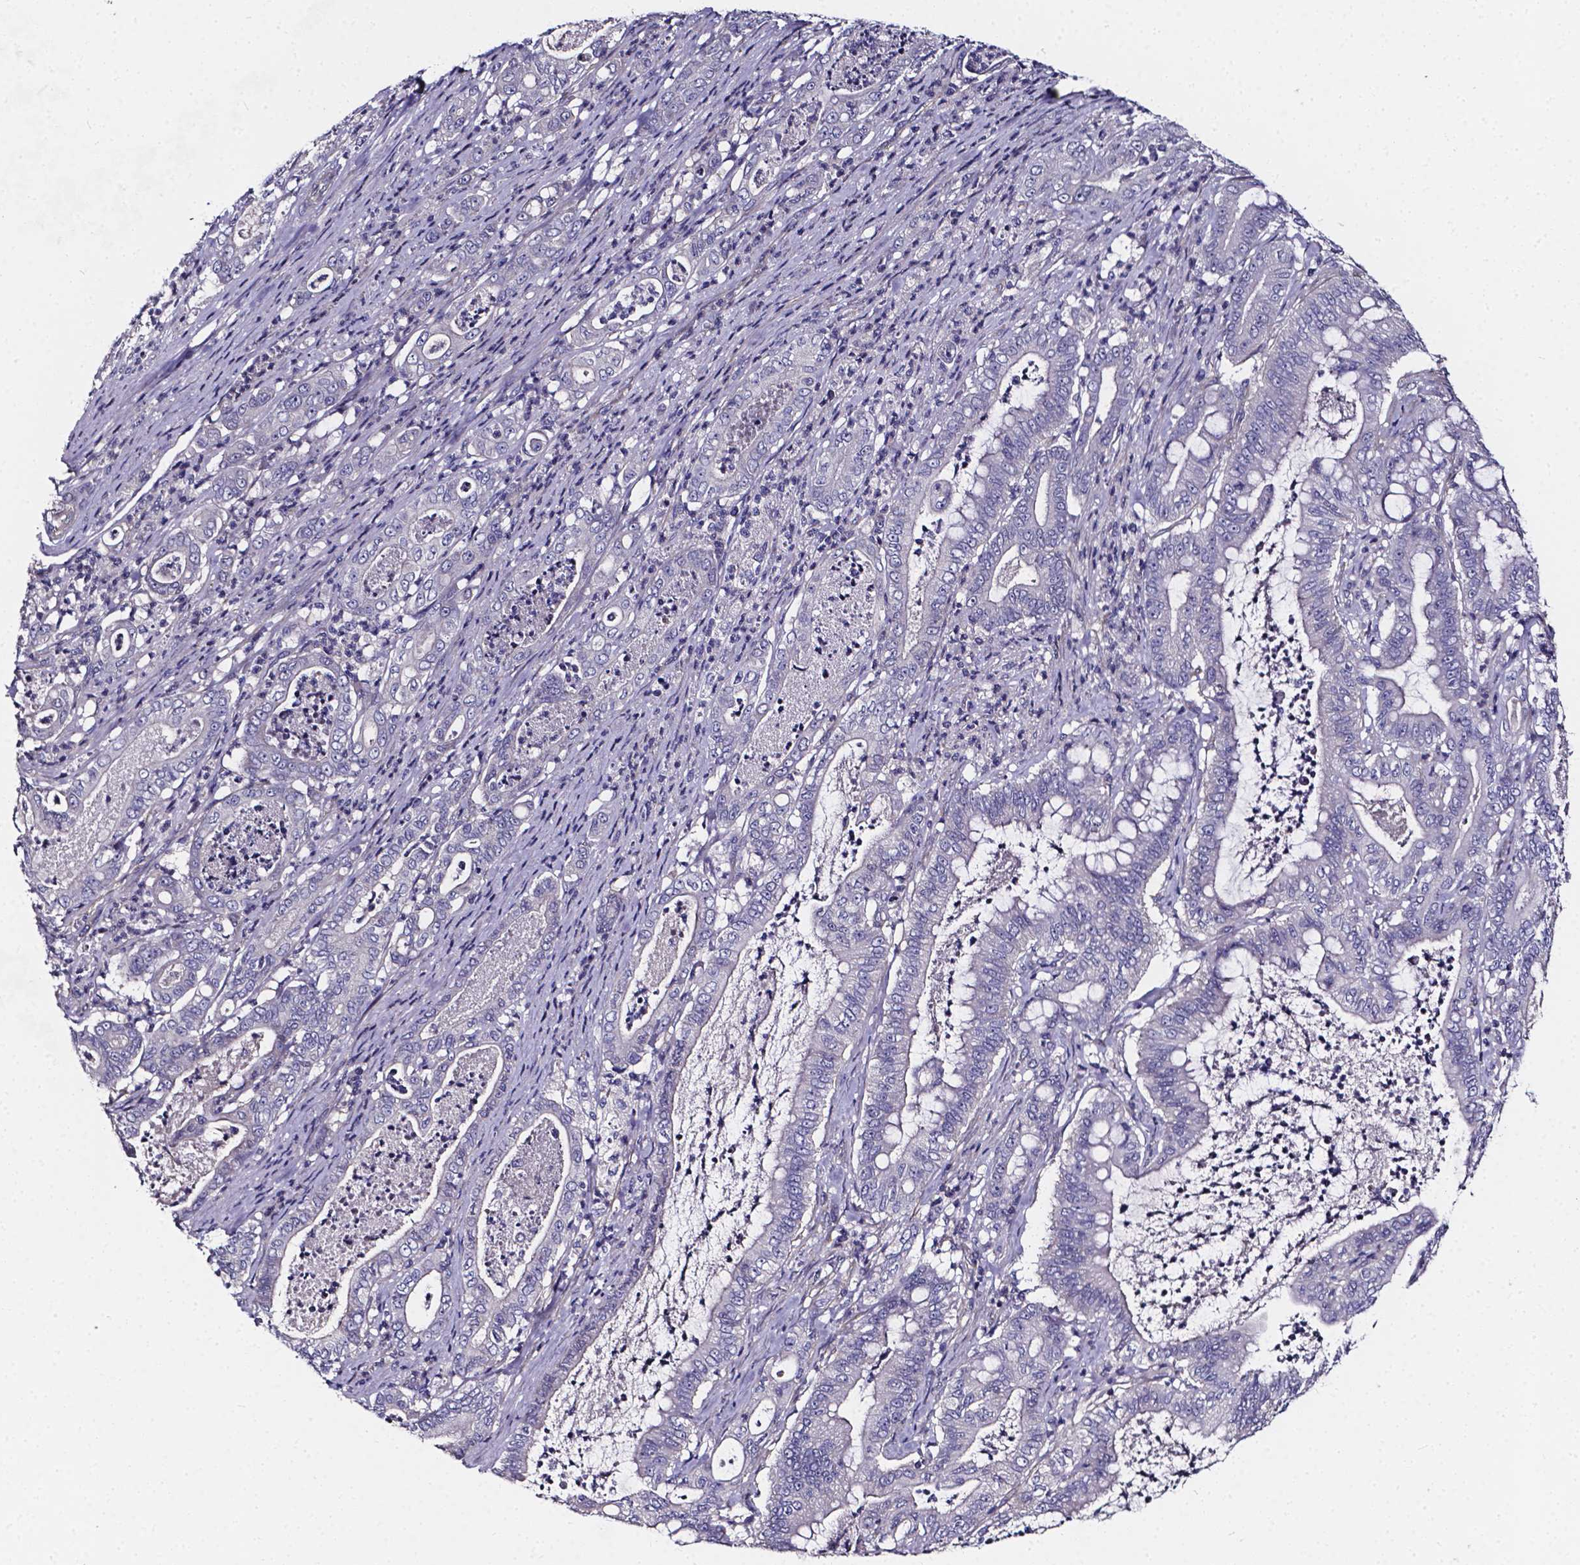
{"staining": {"intensity": "negative", "quantity": "none", "location": "none"}, "tissue": "pancreatic cancer", "cell_type": "Tumor cells", "image_type": "cancer", "snomed": [{"axis": "morphology", "description": "Adenocarcinoma, NOS"}, {"axis": "topography", "description": "Pancreas"}], "caption": "There is no significant expression in tumor cells of pancreatic cancer (adenocarcinoma).", "gene": "CACNG8", "patient": {"sex": "male", "age": 71}}